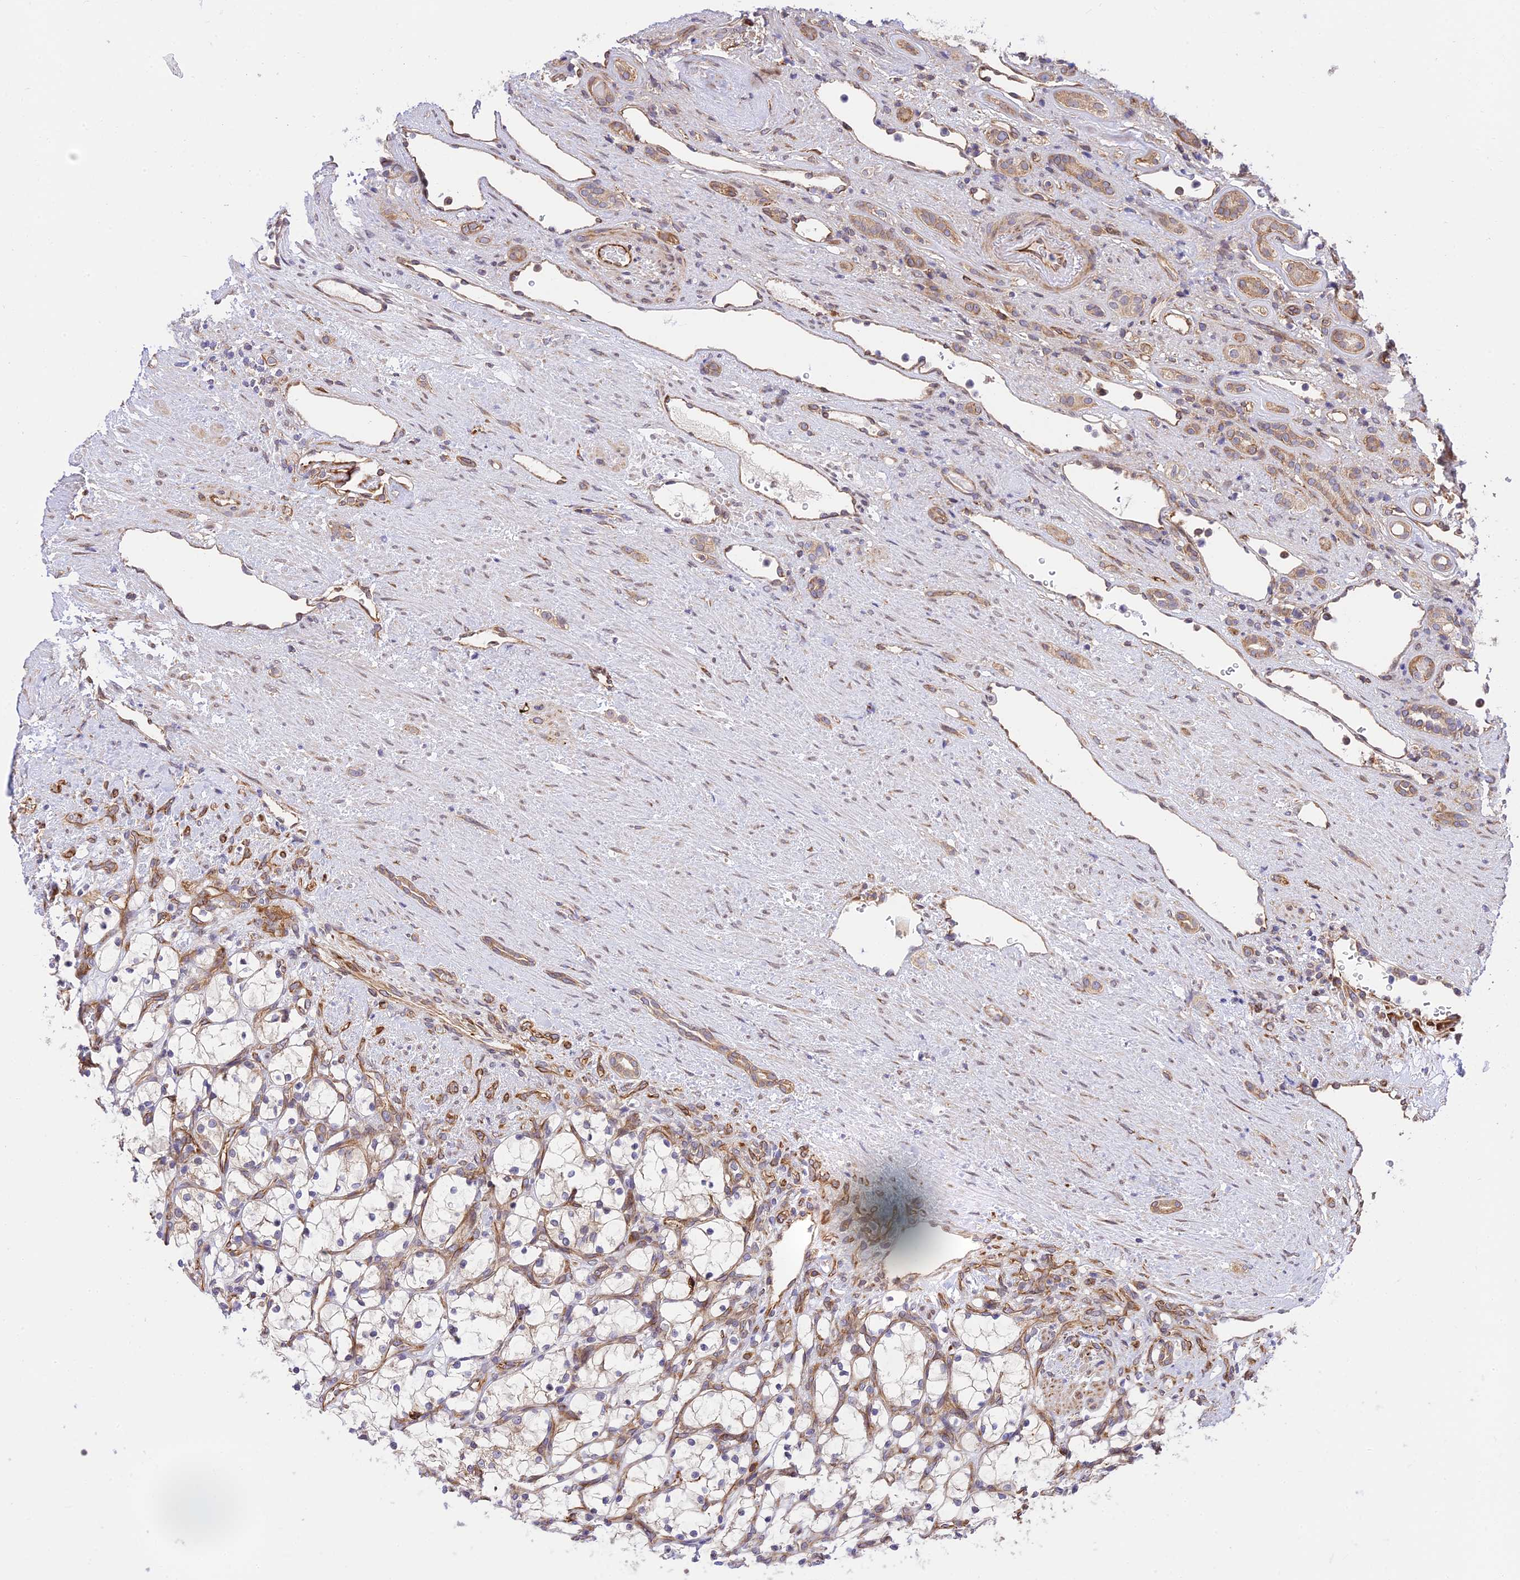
{"staining": {"intensity": "negative", "quantity": "none", "location": "none"}, "tissue": "renal cancer", "cell_type": "Tumor cells", "image_type": "cancer", "snomed": [{"axis": "morphology", "description": "Adenocarcinoma, NOS"}, {"axis": "topography", "description": "Kidney"}], "caption": "DAB (3,3'-diaminobenzidine) immunohistochemical staining of renal adenocarcinoma demonstrates no significant staining in tumor cells.", "gene": "EXOC3L4", "patient": {"sex": "female", "age": 69}}